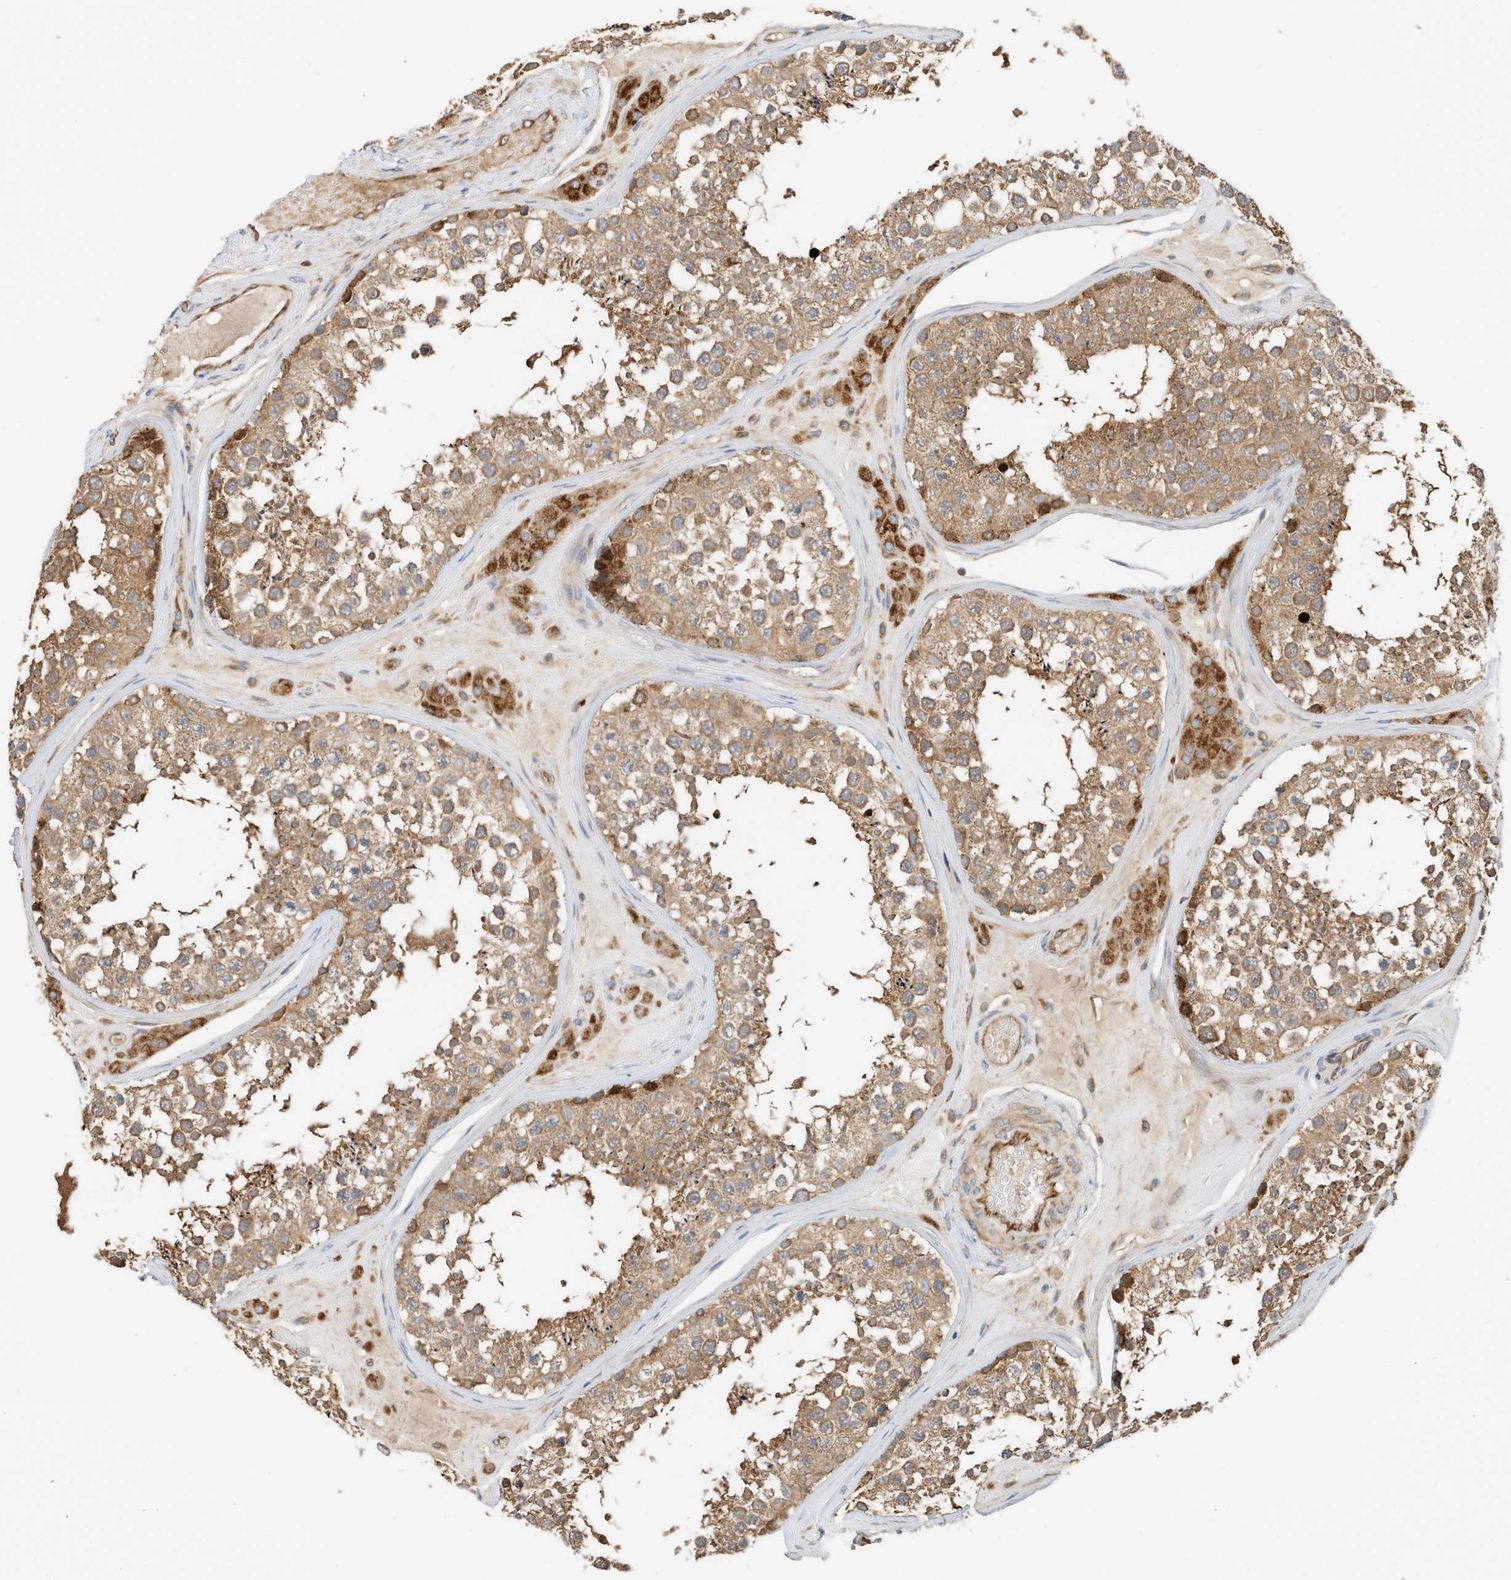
{"staining": {"intensity": "moderate", "quantity": ">75%", "location": "cytoplasmic/membranous"}, "tissue": "testis", "cell_type": "Cells in seminiferous ducts", "image_type": "normal", "snomed": [{"axis": "morphology", "description": "Normal tissue, NOS"}, {"axis": "topography", "description": "Testis"}], "caption": "Unremarkable testis demonstrates moderate cytoplasmic/membranous expression in about >75% of cells in seminiferous ducts, visualized by immunohistochemistry.", "gene": "CPAMD8", "patient": {"sex": "male", "age": 46}}